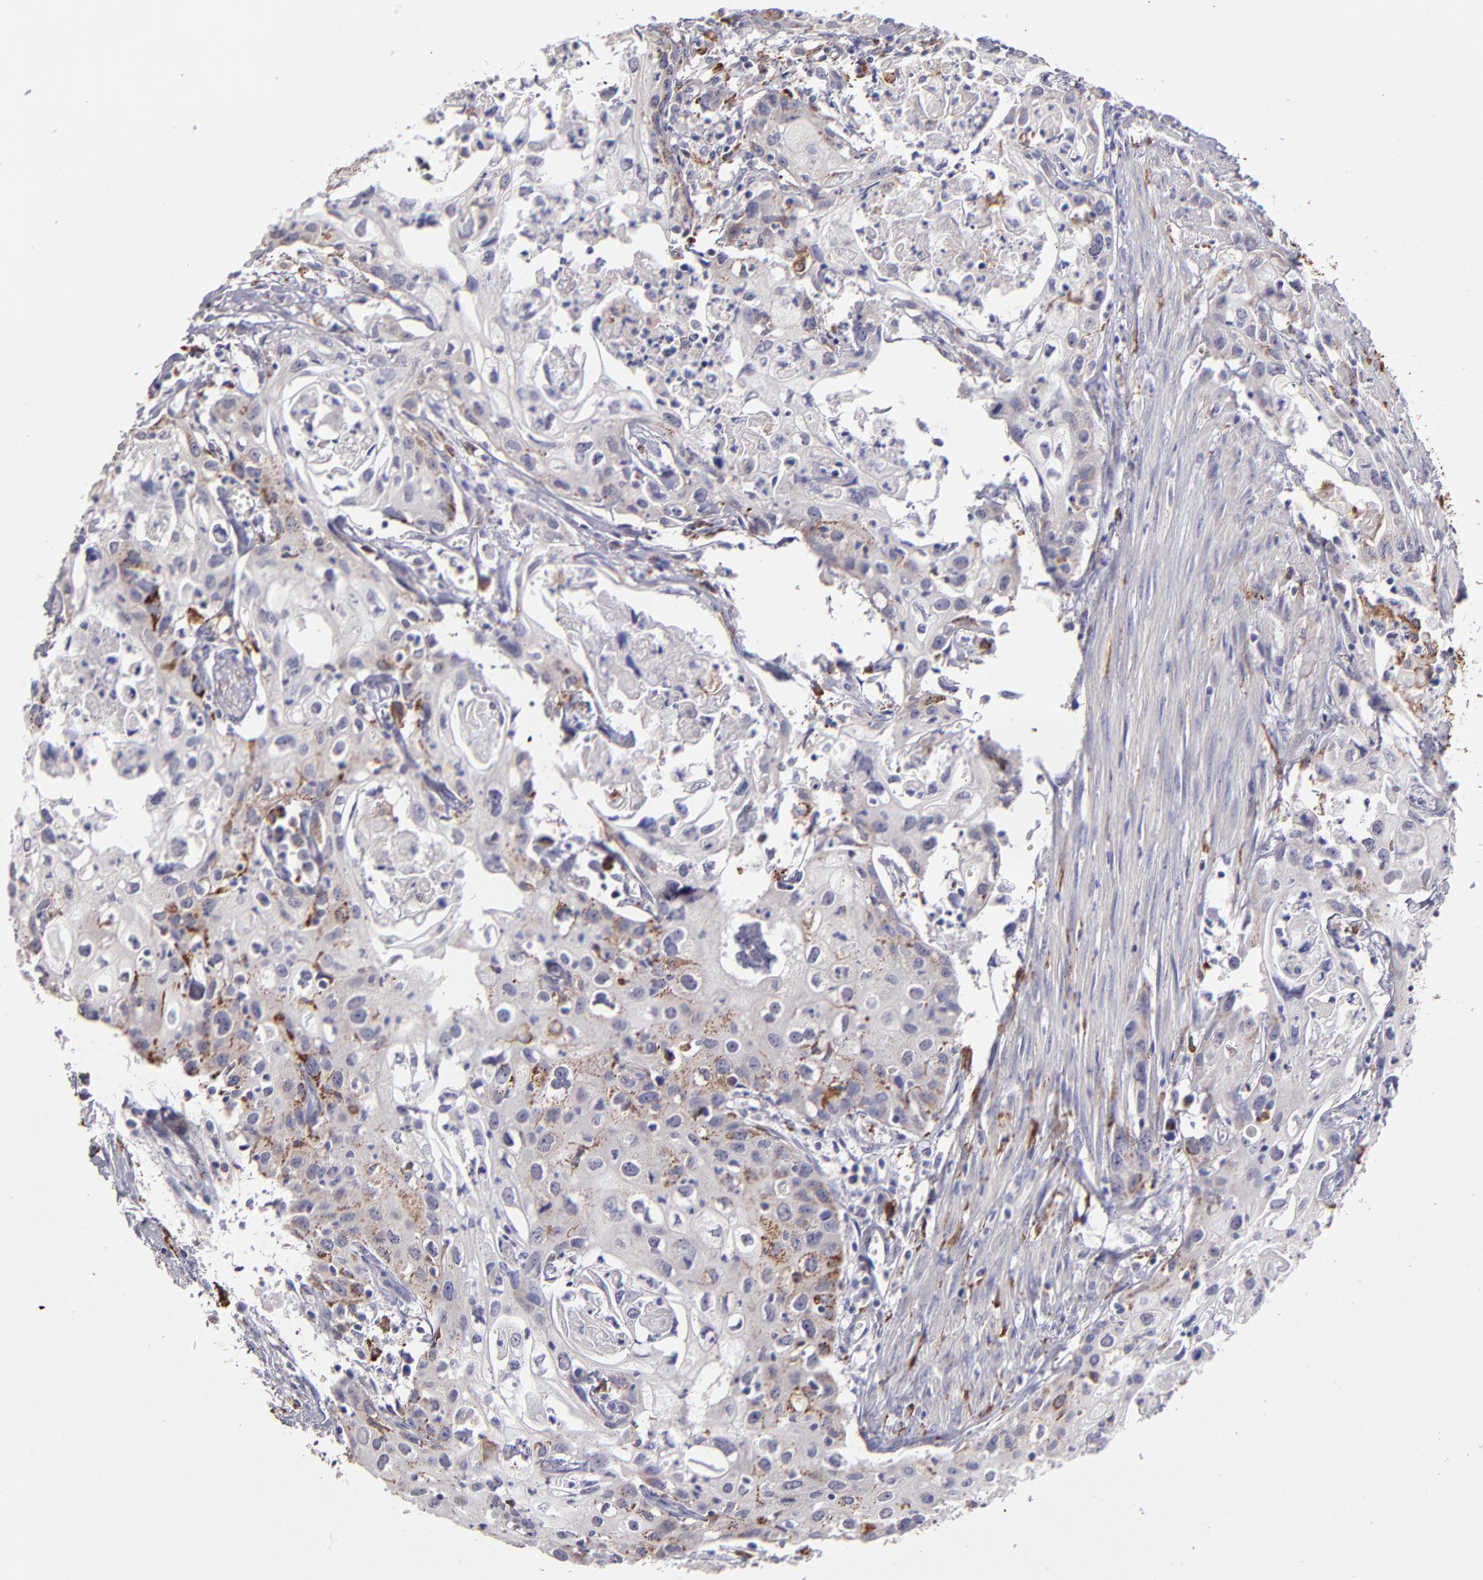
{"staining": {"intensity": "weak", "quantity": "<25%", "location": "cytoplasmic/membranous"}, "tissue": "urothelial cancer", "cell_type": "Tumor cells", "image_type": "cancer", "snomed": [{"axis": "morphology", "description": "Urothelial carcinoma, High grade"}, {"axis": "topography", "description": "Urinary bladder"}], "caption": "Human urothelial cancer stained for a protein using IHC shows no expression in tumor cells.", "gene": "GLDC", "patient": {"sex": "male", "age": 54}}